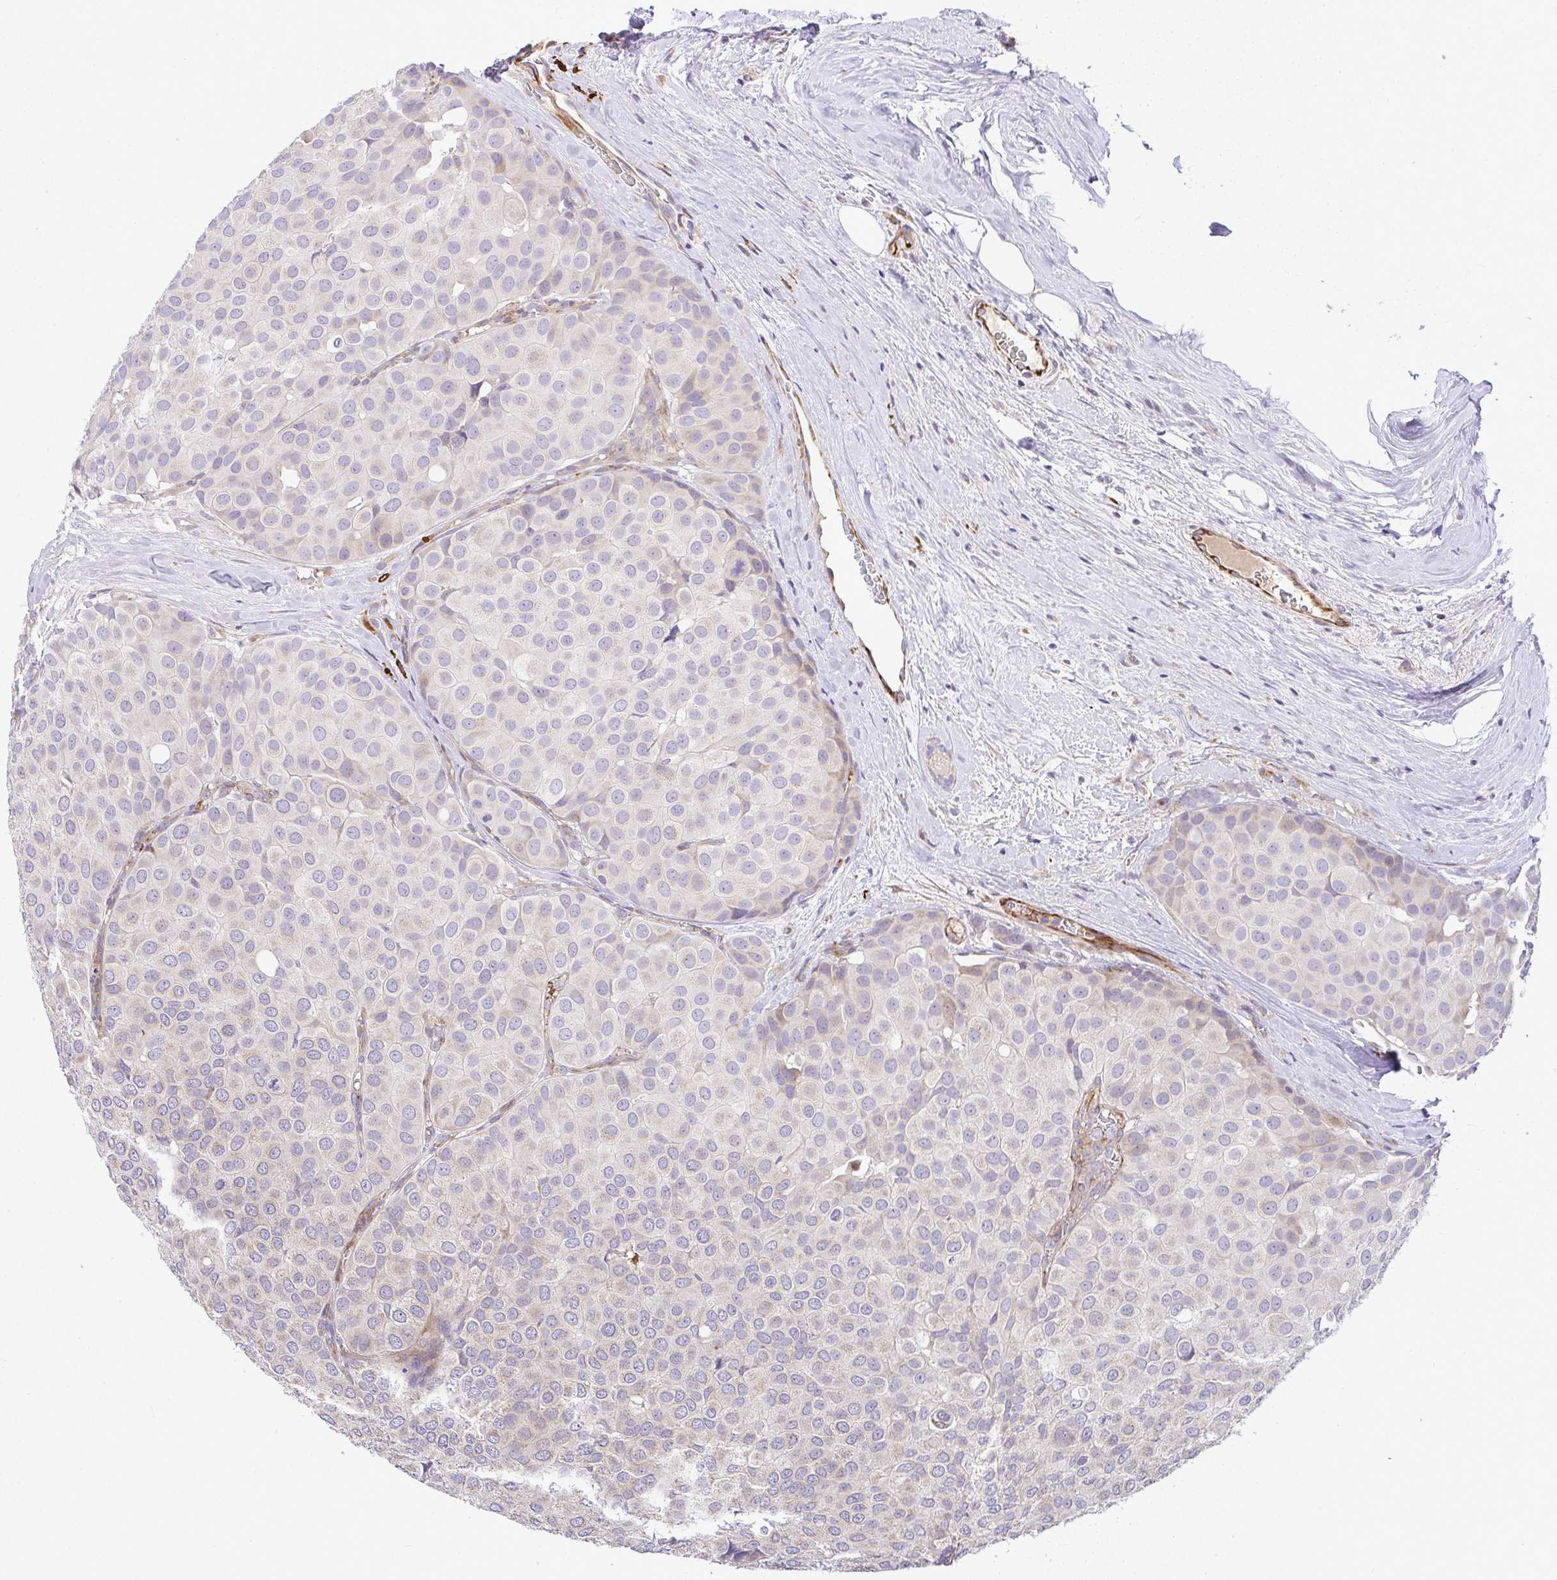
{"staining": {"intensity": "negative", "quantity": "none", "location": "none"}, "tissue": "breast cancer", "cell_type": "Tumor cells", "image_type": "cancer", "snomed": [{"axis": "morphology", "description": "Duct carcinoma"}, {"axis": "topography", "description": "Breast"}], "caption": "Human breast intraductal carcinoma stained for a protein using immunohistochemistry (IHC) demonstrates no positivity in tumor cells.", "gene": "GRID2", "patient": {"sex": "female", "age": 70}}